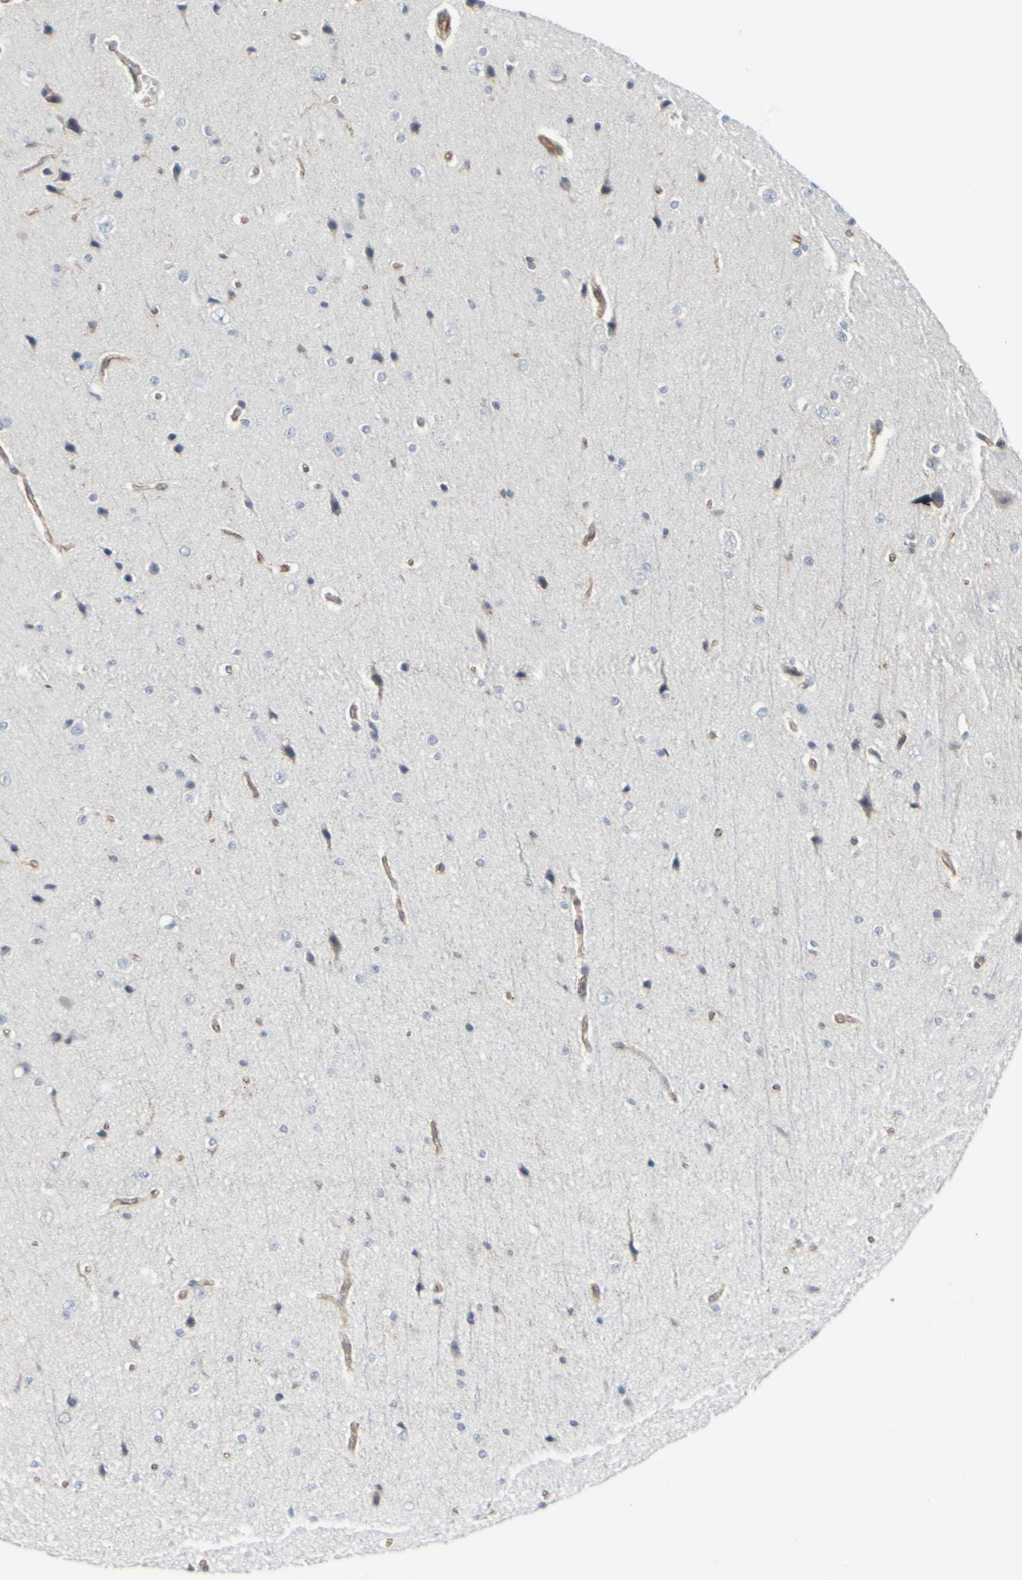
{"staining": {"intensity": "moderate", "quantity": "25%-75%", "location": "cytoplasmic/membranous"}, "tissue": "cerebral cortex", "cell_type": "Endothelial cells", "image_type": "normal", "snomed": [{"axis": "morphology", "description": "Normal tissue, NOS"}, {"axis": "morphology", "description": "Developmental malformation"}, {"axis": "topography", "description": "Cerebral cortex"}], "caption": "The immunohistochemical stain shows moderate cytoplasmic/membranous expression in endothelial cells of benign cerebral cortex. The staining was performed using DAB (3,3'-diaminobenzidine) to visualize the protein expression in brown, while the nuclei were stained in blue with hematoxylin (Magnification: 20x).", "gene": "MYOF", "patient": {"sex": "female", "age": 30}}